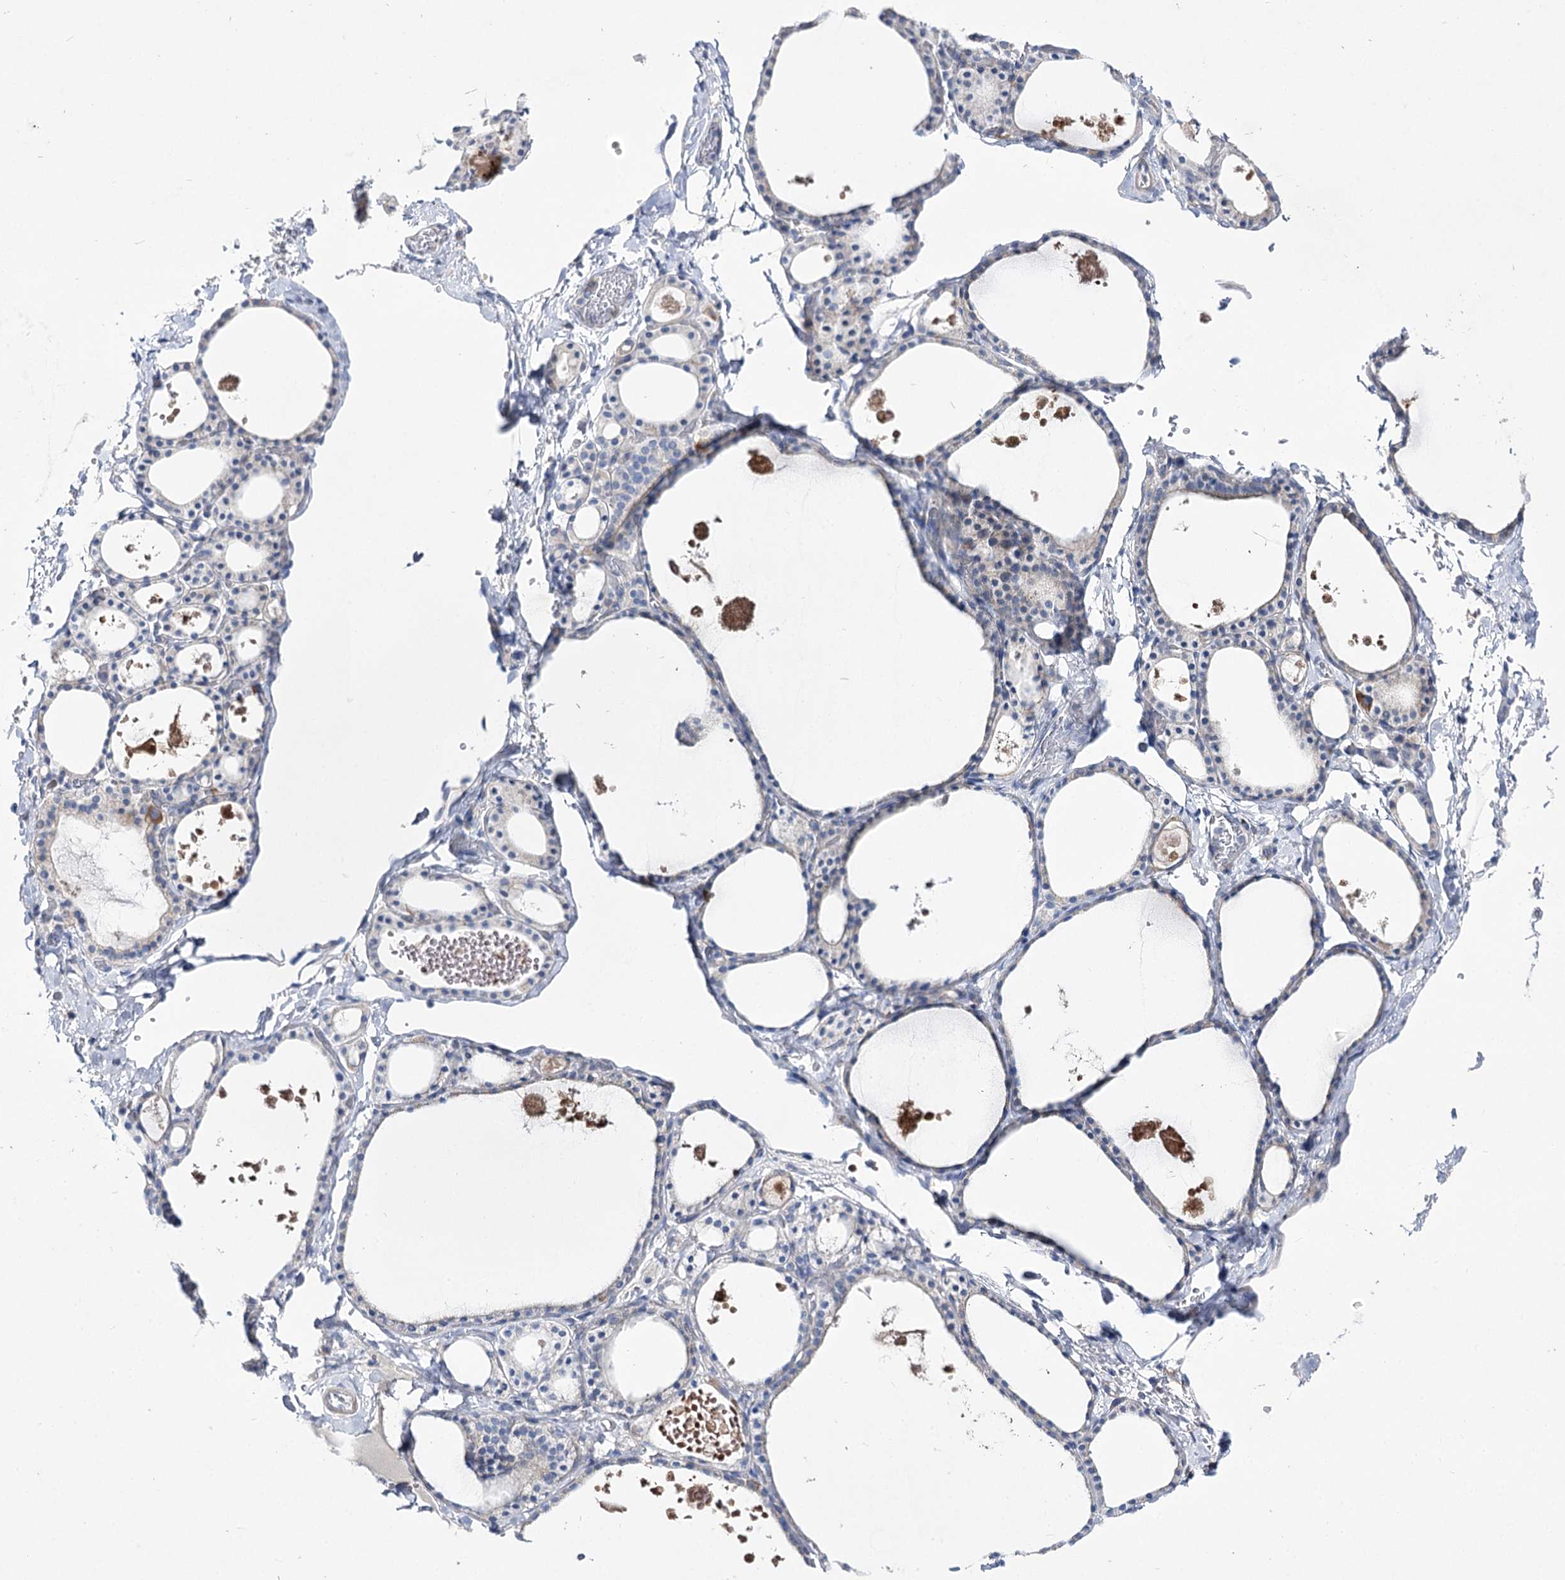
{"staining": {"intensity": "weak", "quantity": "<25%", "location": "cytoplasmic/membranous"}, "tissue": "thyroid gland", "cell_type": "Glandular cells", "image_type": "normal", "snomed": [{"axis": "morphology", "description": "Normal tissue, NOS"}, {"axis": "topography", "description": "Thyroid gland"}], "caption": "IHC of benign thyroid gland displays no staining in glandular cells.", "gene": "NRAP", "patient": {"sex": "male", "age": 56}}